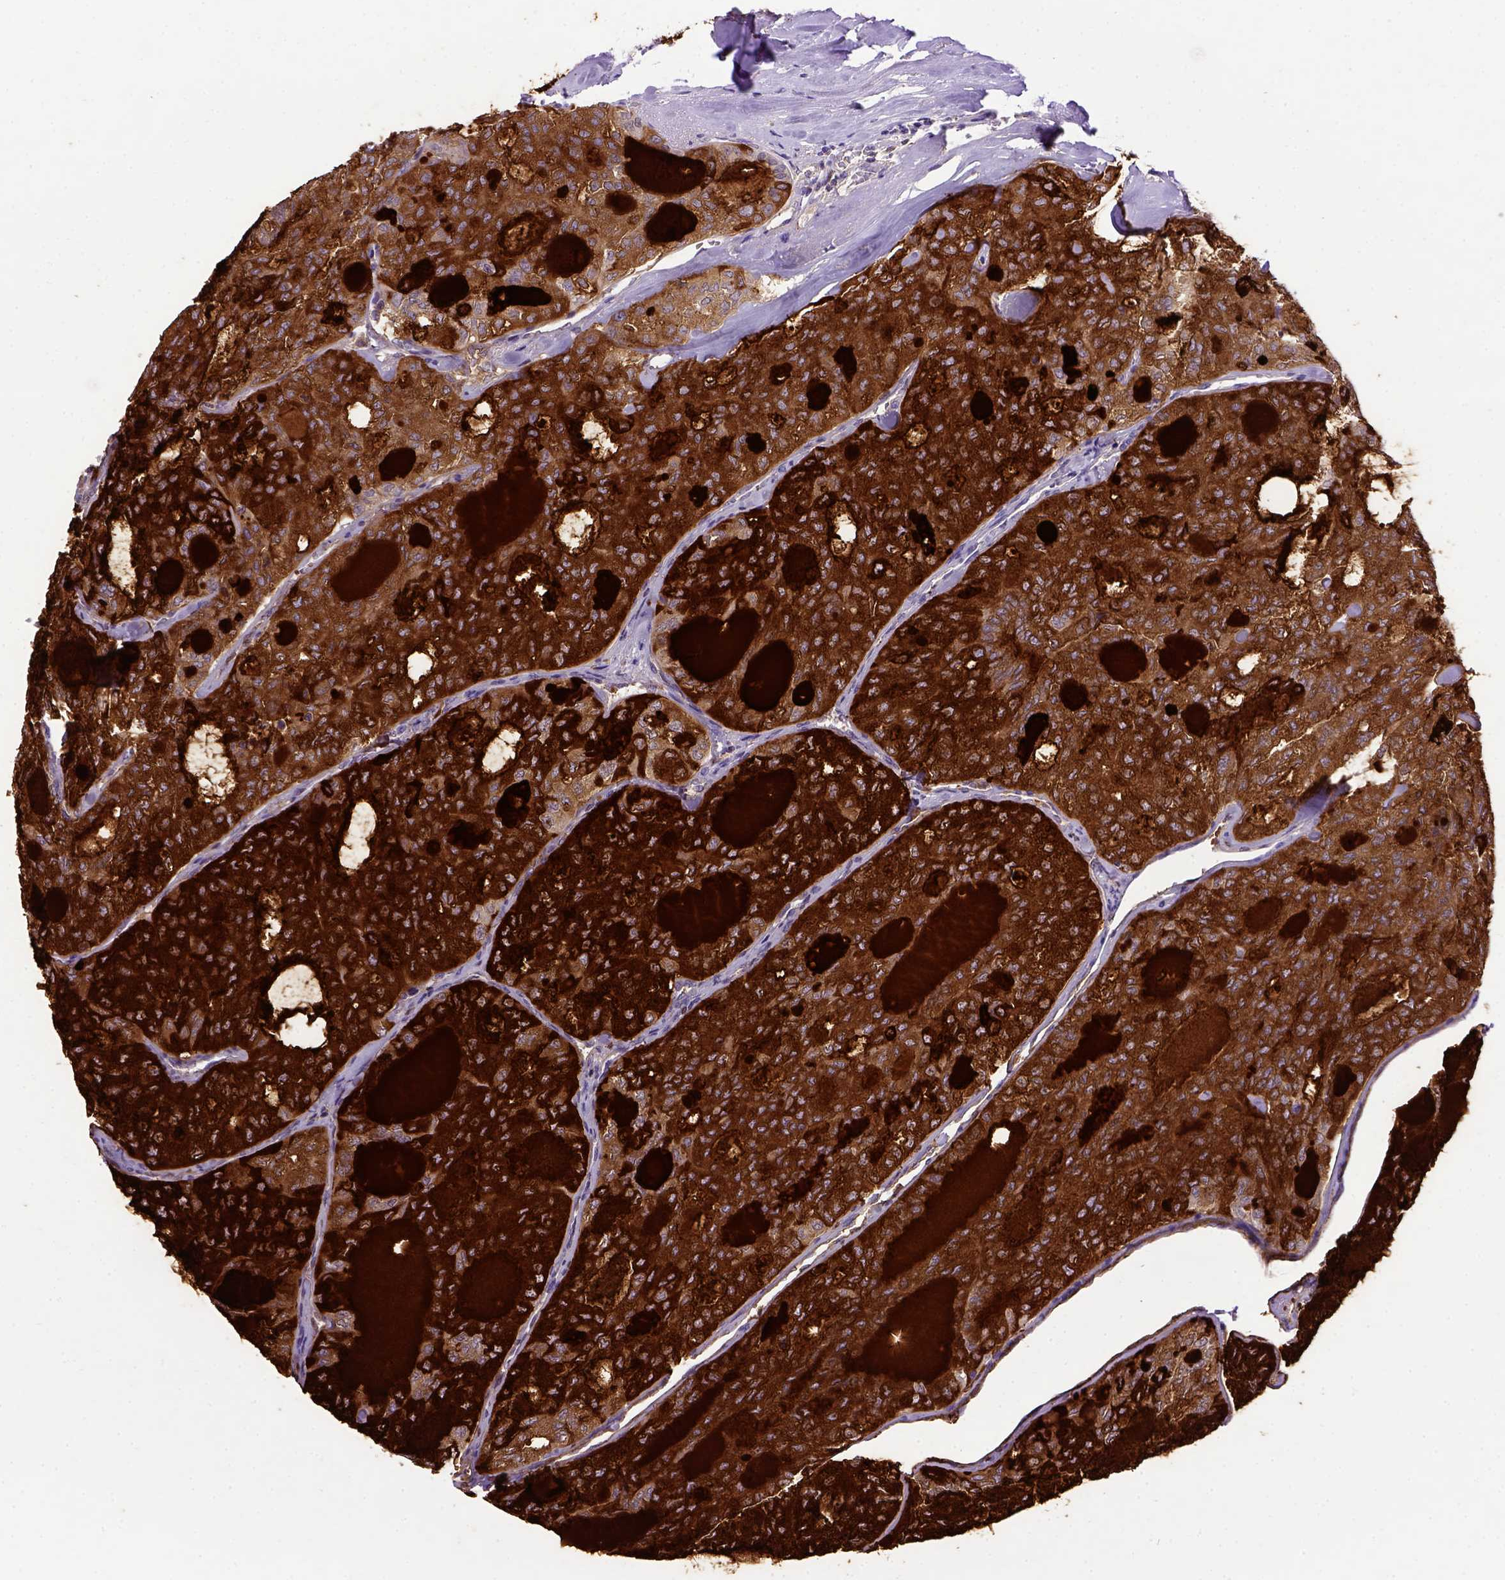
{"staining": {"intensity": "moderate", "quantity": "<25%", "location": "cytoplasmic/membranous"}, "tissue": "thyroid cancer", "cell_type": "Tumor cells", "image_type": "cancer", "snomed": [{"axis": "morphology", "description": "Follicular adenoma carcinoma, NOS"}, {"axis": "topography", "description": "Thyroid gland"}], "caption": "This image shows immunohistochemistry staining of human follicular adenoma carcinoma (thyroid), with low moderate cytoplasmic/membranous staining in about <25% of tumor cells.", "gene": "ADAM12", "patient": {"sex": "male", "age": 75}}